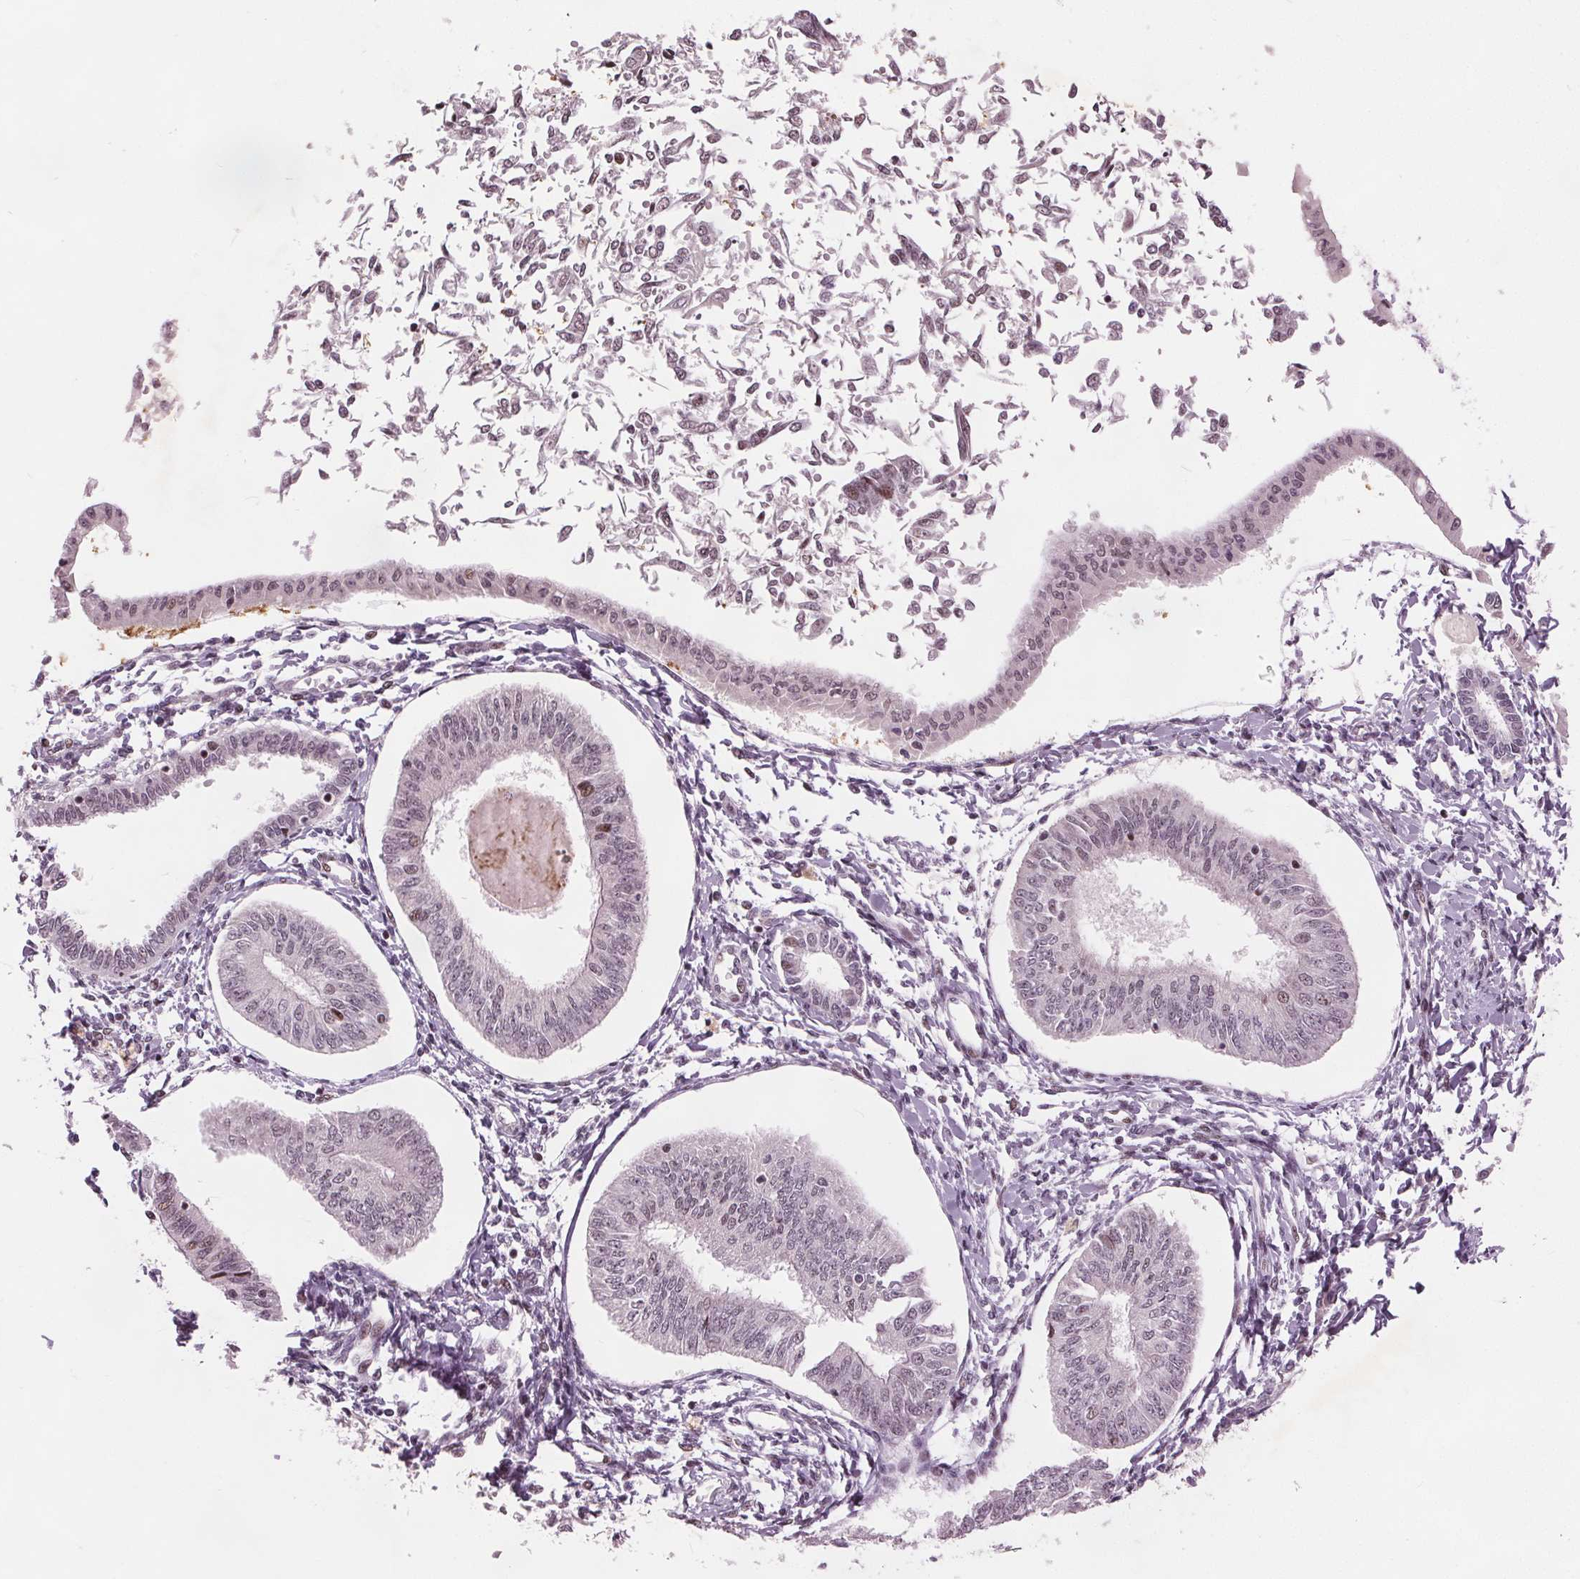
{"staining": {"intensity": "weak", "quantity": "<25%", "location": "nuclear"}, "tissue": "endometrial cancer", "cell_type": "Tumor cells", "image_type": "cancer", "snomed": [{"axis": "morphology", "description": "Adenocarcinoma, NOS"}, {"axis": "topography", "description": "Endometrium"}], "caption": "Immunohistochemistry image of neoplastic tissue: endometrial cancer (adenocarcinoma) stained with DAB reveals no significant protein expression in tumor cells. Brightfield microscopy of immunohistochemistry stained with DAB (brown) and hematoxylin (blue), captured at high magnification.", "gene": "TTC34", "patient": {"sex": "female", "age": 58}}